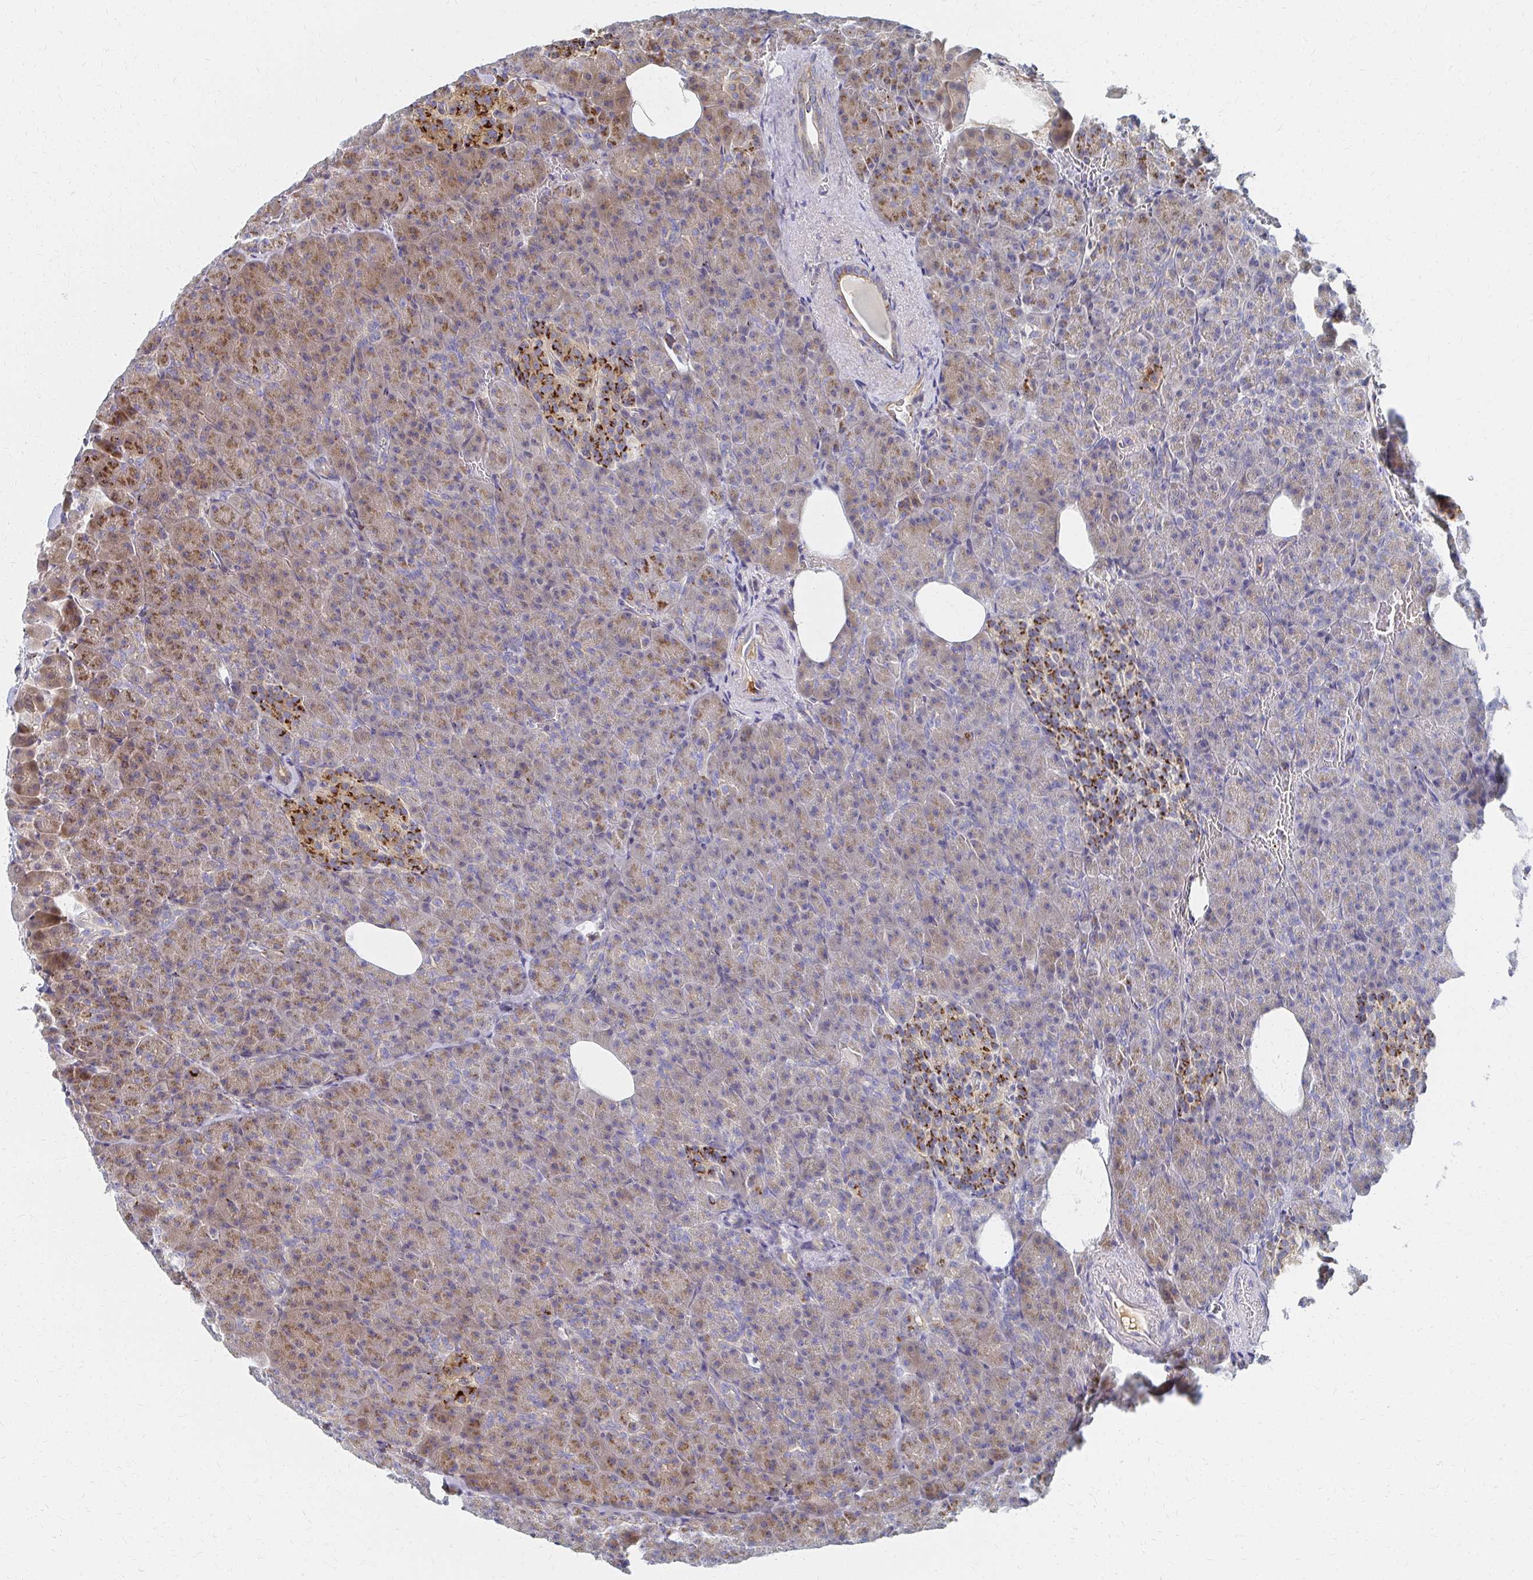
{"staining": {"intensity": "moderate", "quantity": "25%-75%", "location": "cytoplasmic/membranous"}, "tissue": "pancreas", "cell_type": "Exocrine glandular cells", "image_type": "normal", "snomed": [{"axis": "morphology", "description": "Normal tissue, NOS"}, {"axis": "topography", "description": "Pancreas"}], "caption": "Pancreas stained for a protein (brown) shows moderate cytoplasmic/membranous positive staining in approximately 25%-75% of exocrine glandular cells.", "gene": "MAN1A1", "patient": {"sex": "female", "age": 74}}